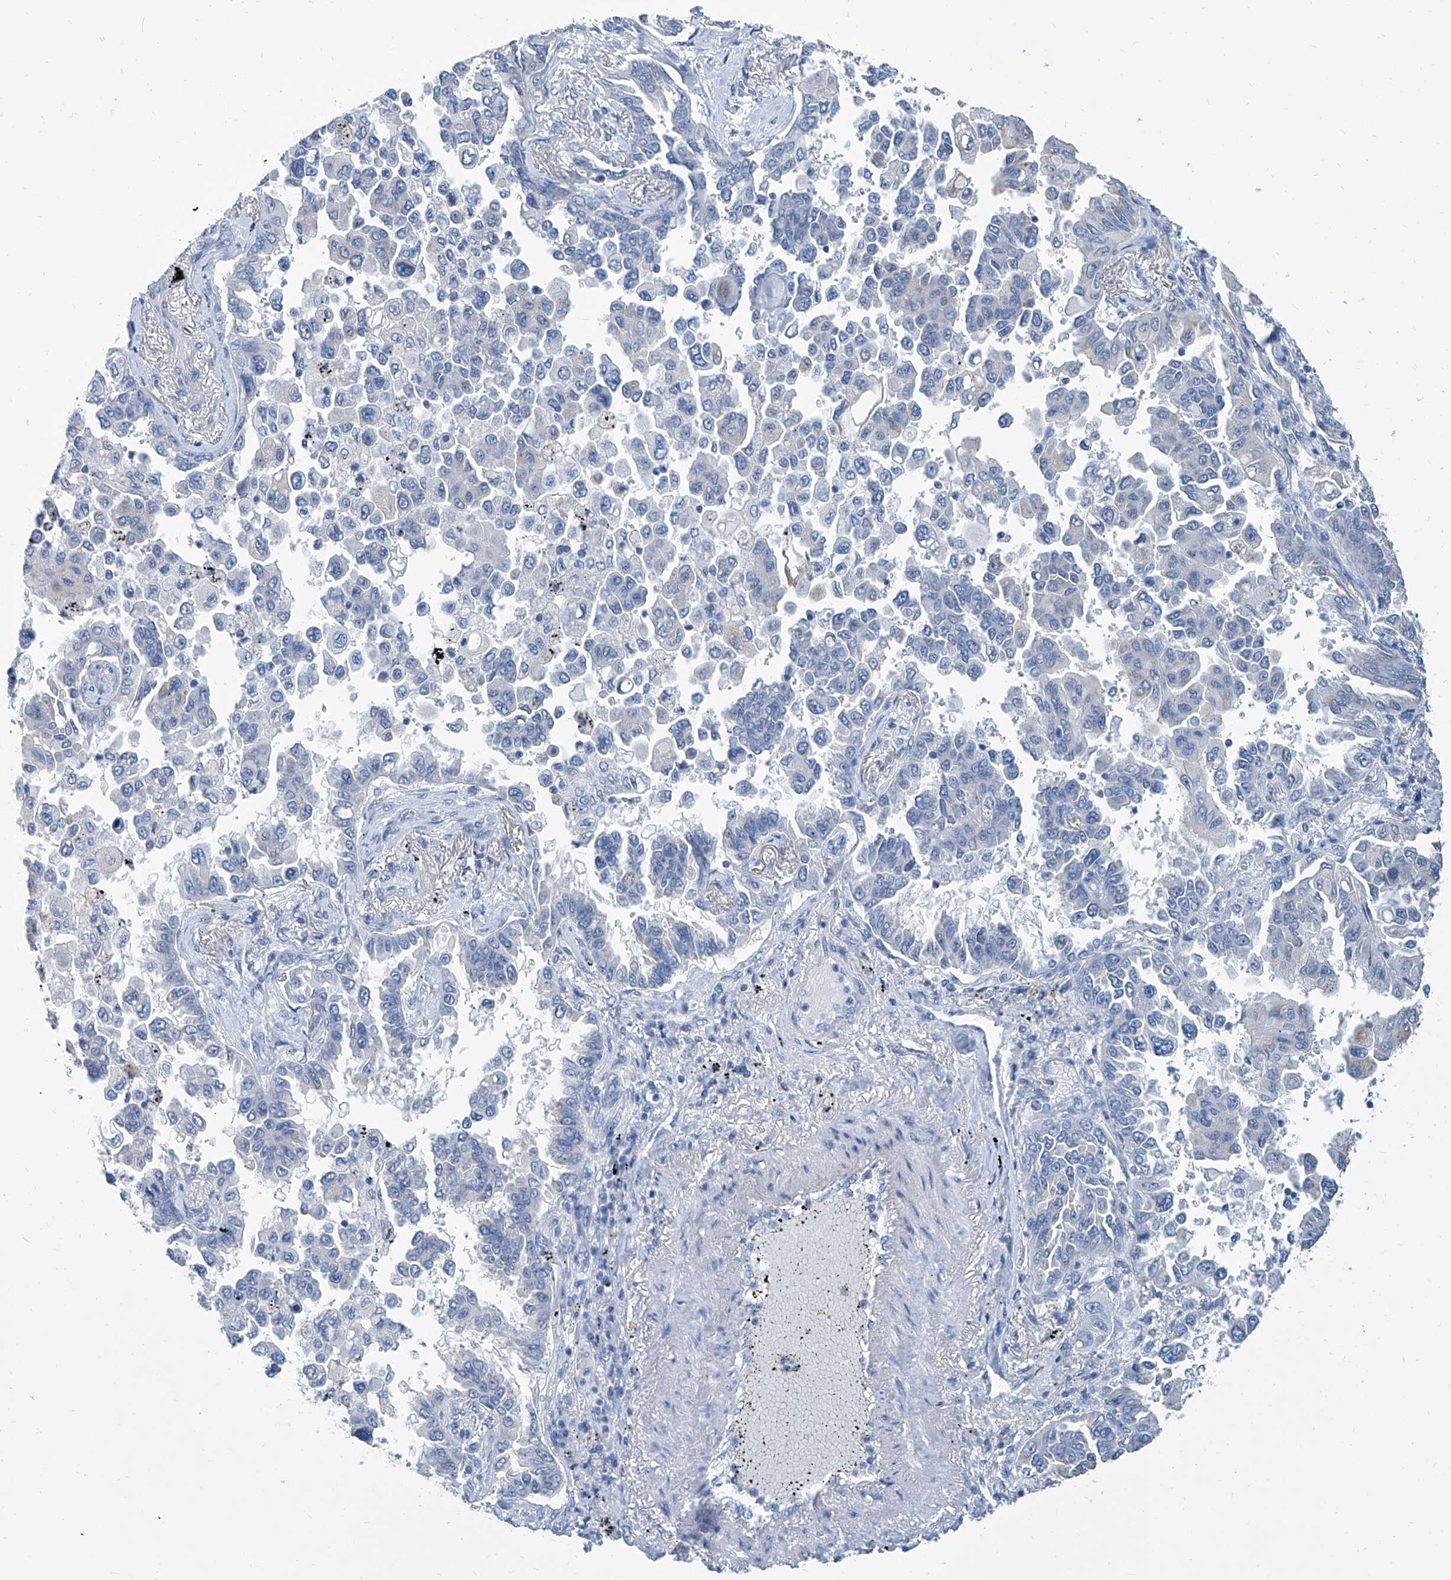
{"staining": {"intensity": "negative", "quantity": "none", "location": "none"}, "tissue": "lung cancer", "cell_type": "Tumor cells", "image_type": "cancer", "snomed": [{"axis": "morphology", "description": "Adenocarcinoma, NOS"}, {"axis": "topography", "description": "Lung"}], "caption": "The micrograph displays no significant positivity in tumor cells of lung cancer.", "gene": "ZNF519", "patient": {"sex": "female", "age": 67}}